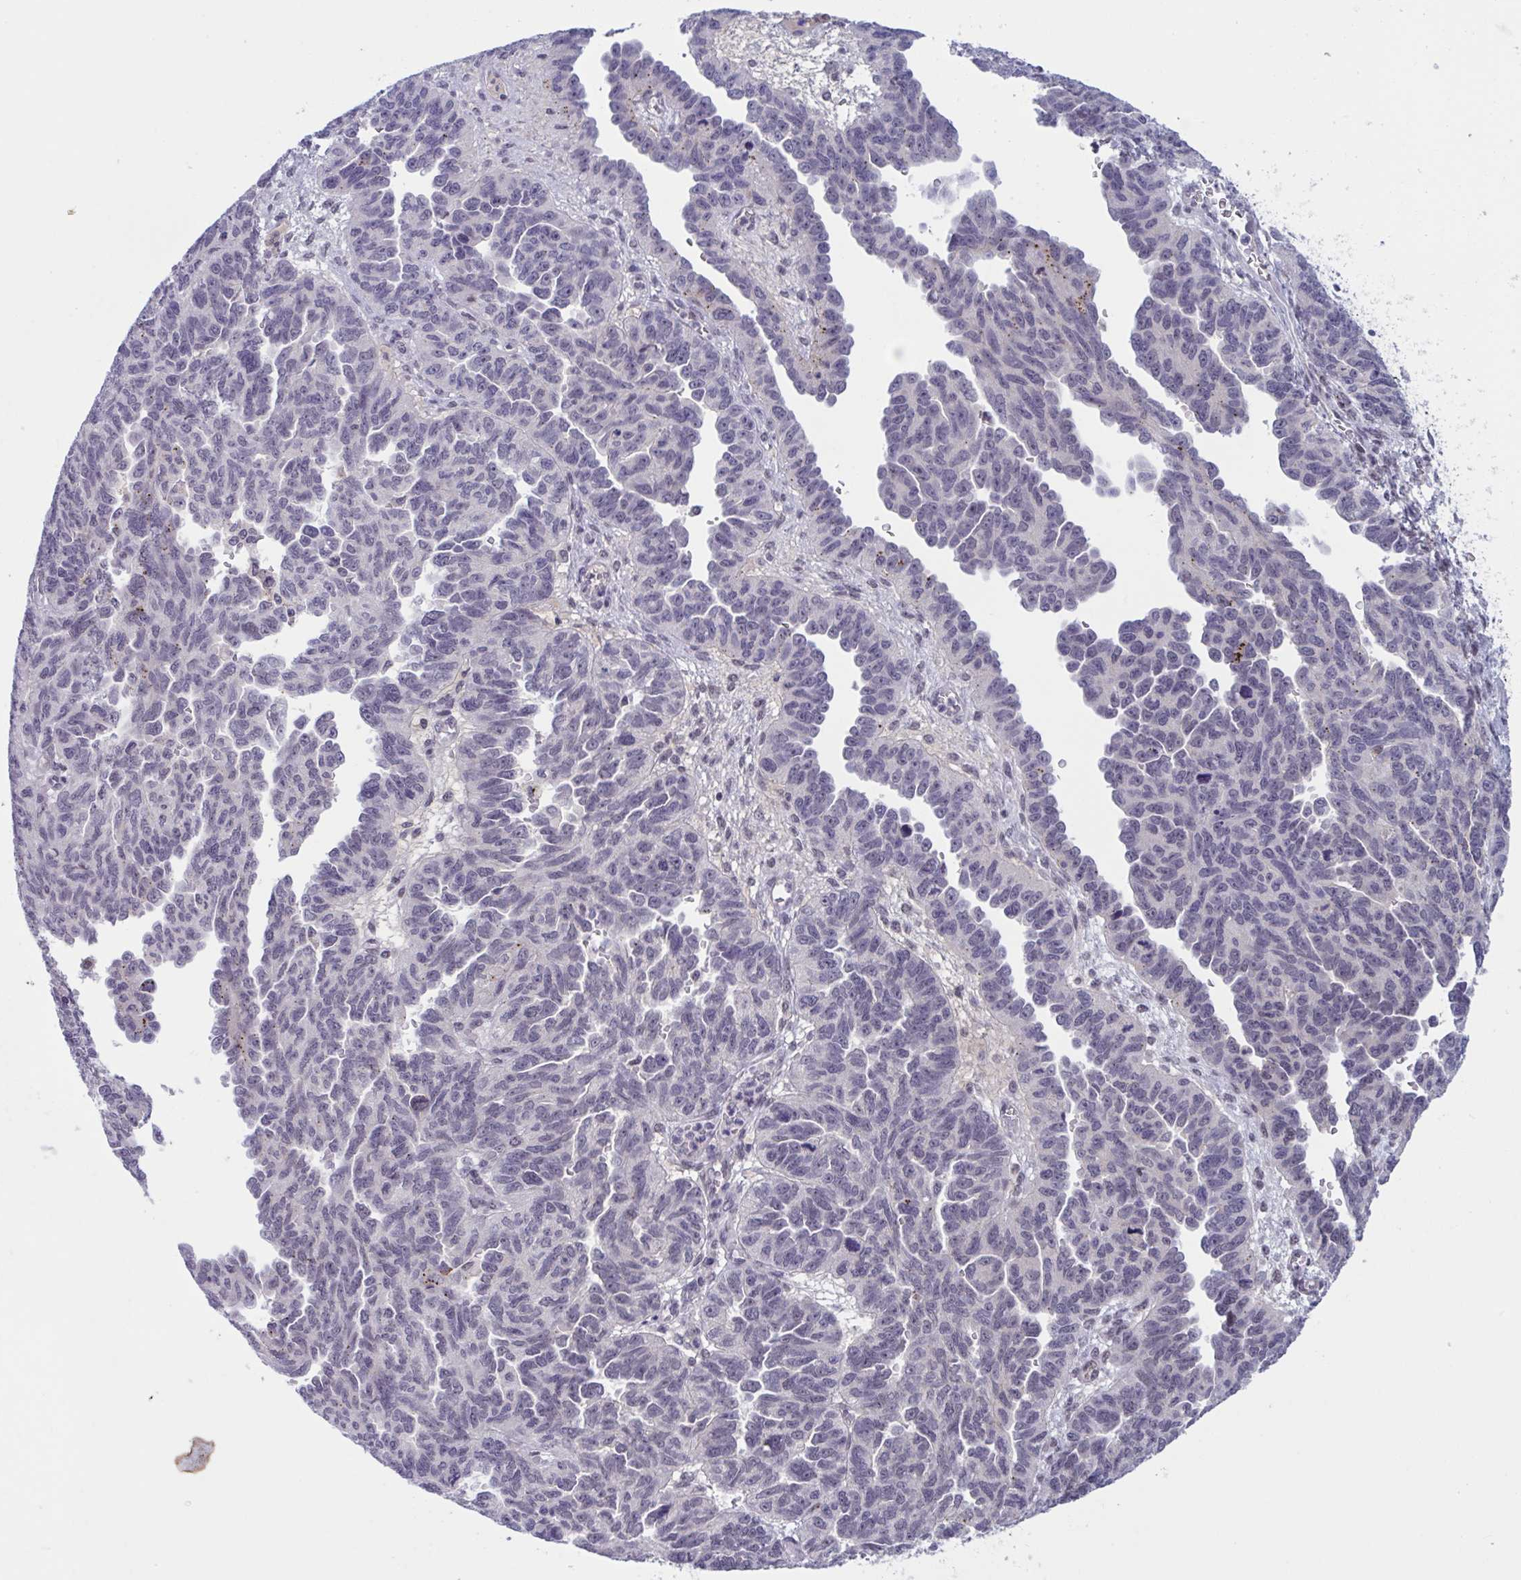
{"staining": {"intensity": "negative", "quantity": "none", "location": "none"}, "tissue": "ovarian cancer", "cell_type": "Tumor cells", "image_type": "cancer", "snomed": [{"axis": "morphology", "description": "Cystadenocarcinoma, serous, NOS"}, {"axis": "topography", "description": "Ovary"}], "caption": "High magnification brightfield microscopy of ovarian cancer (serous cystadenocarcinoma) stained with DAB (brown) and counterstained with hematoxylin (blue): tumor cells show no significant staining.", "gene": "TTC7B", "patient": {"sex": "female", "age": 64}}